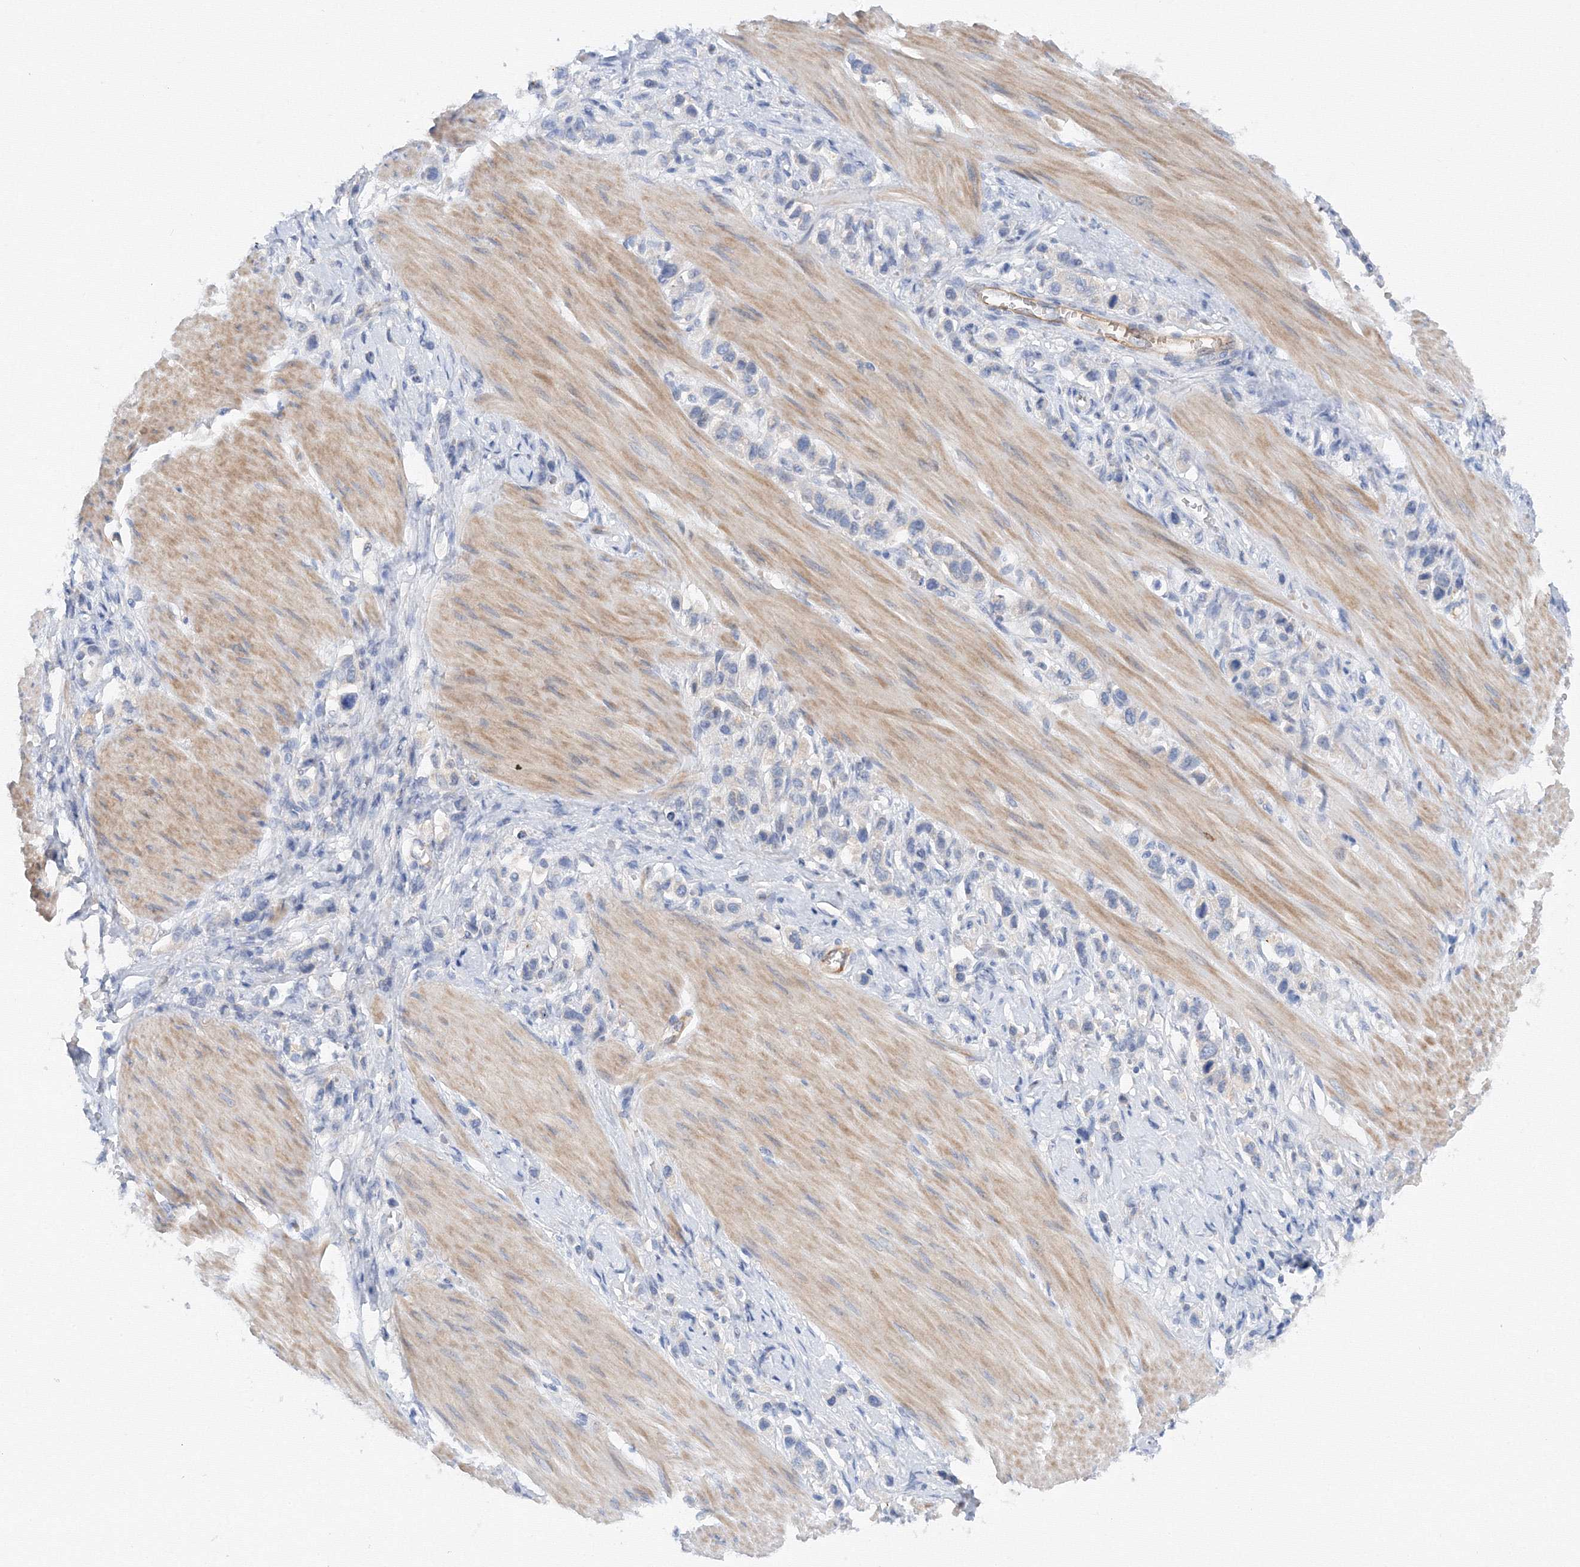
{"staining": {"intensity": "negative", "quantity": "none", "location": "none"}, "tissue": "stomach cancer", "cell_type": "Tumor cells", "image_type": "cancer", "snomed": [{"axis": "morphology", "description": "Adenocarcinoma, NOS"}, {"axis": "topography", "description": "Stomach"}], "caption": "High power microscopy micrograph of an immunohistochemistry image of stomach adenocarcinoma, revealing no significant positivity in tumor cells.", "gene": "DIS3L2", "patient": {"sex": "female", "age": 65}}